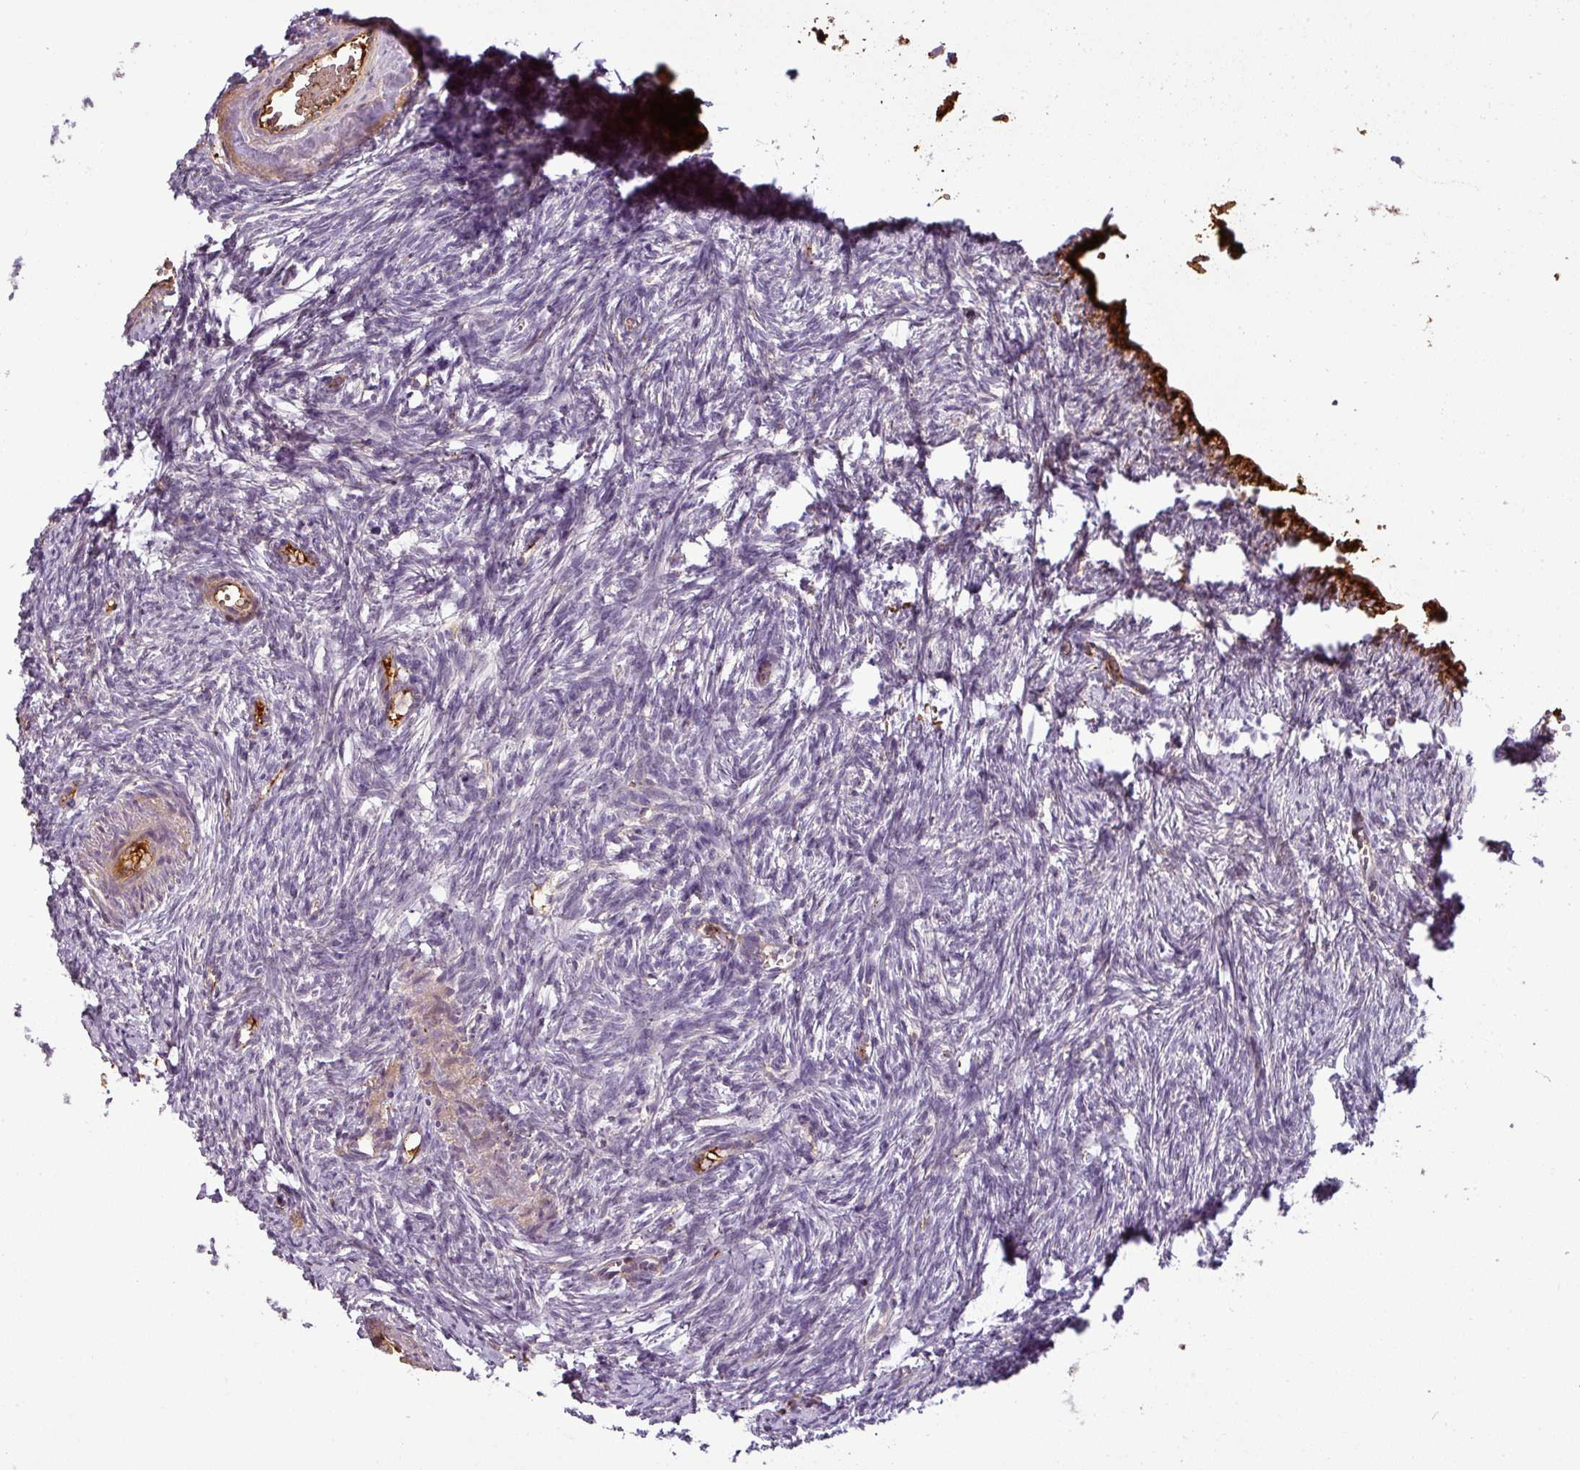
{"staining": {"intensity": "negative", "quantity": "none", "location": "none"}, "tissue": "ovary", "cell_type": "Follicle cells", "image_type": "normal", "snomed": [{"axis": "morphology", "description": "Normal tissue, NOS"}, {"axis": "topography", "description": "Ovary"}], "caption": "This is a histopathology image of immunohistochemistry (IHC) staining of normal ovary, which shows no positivity in follicle cells. (Stains: DAB IHC with hematoxylin counter stain, Microscopy: brightfield microscopy at high magnification).", "gene": "APOC1", "patient": {"sex": "female", "age": 51}}